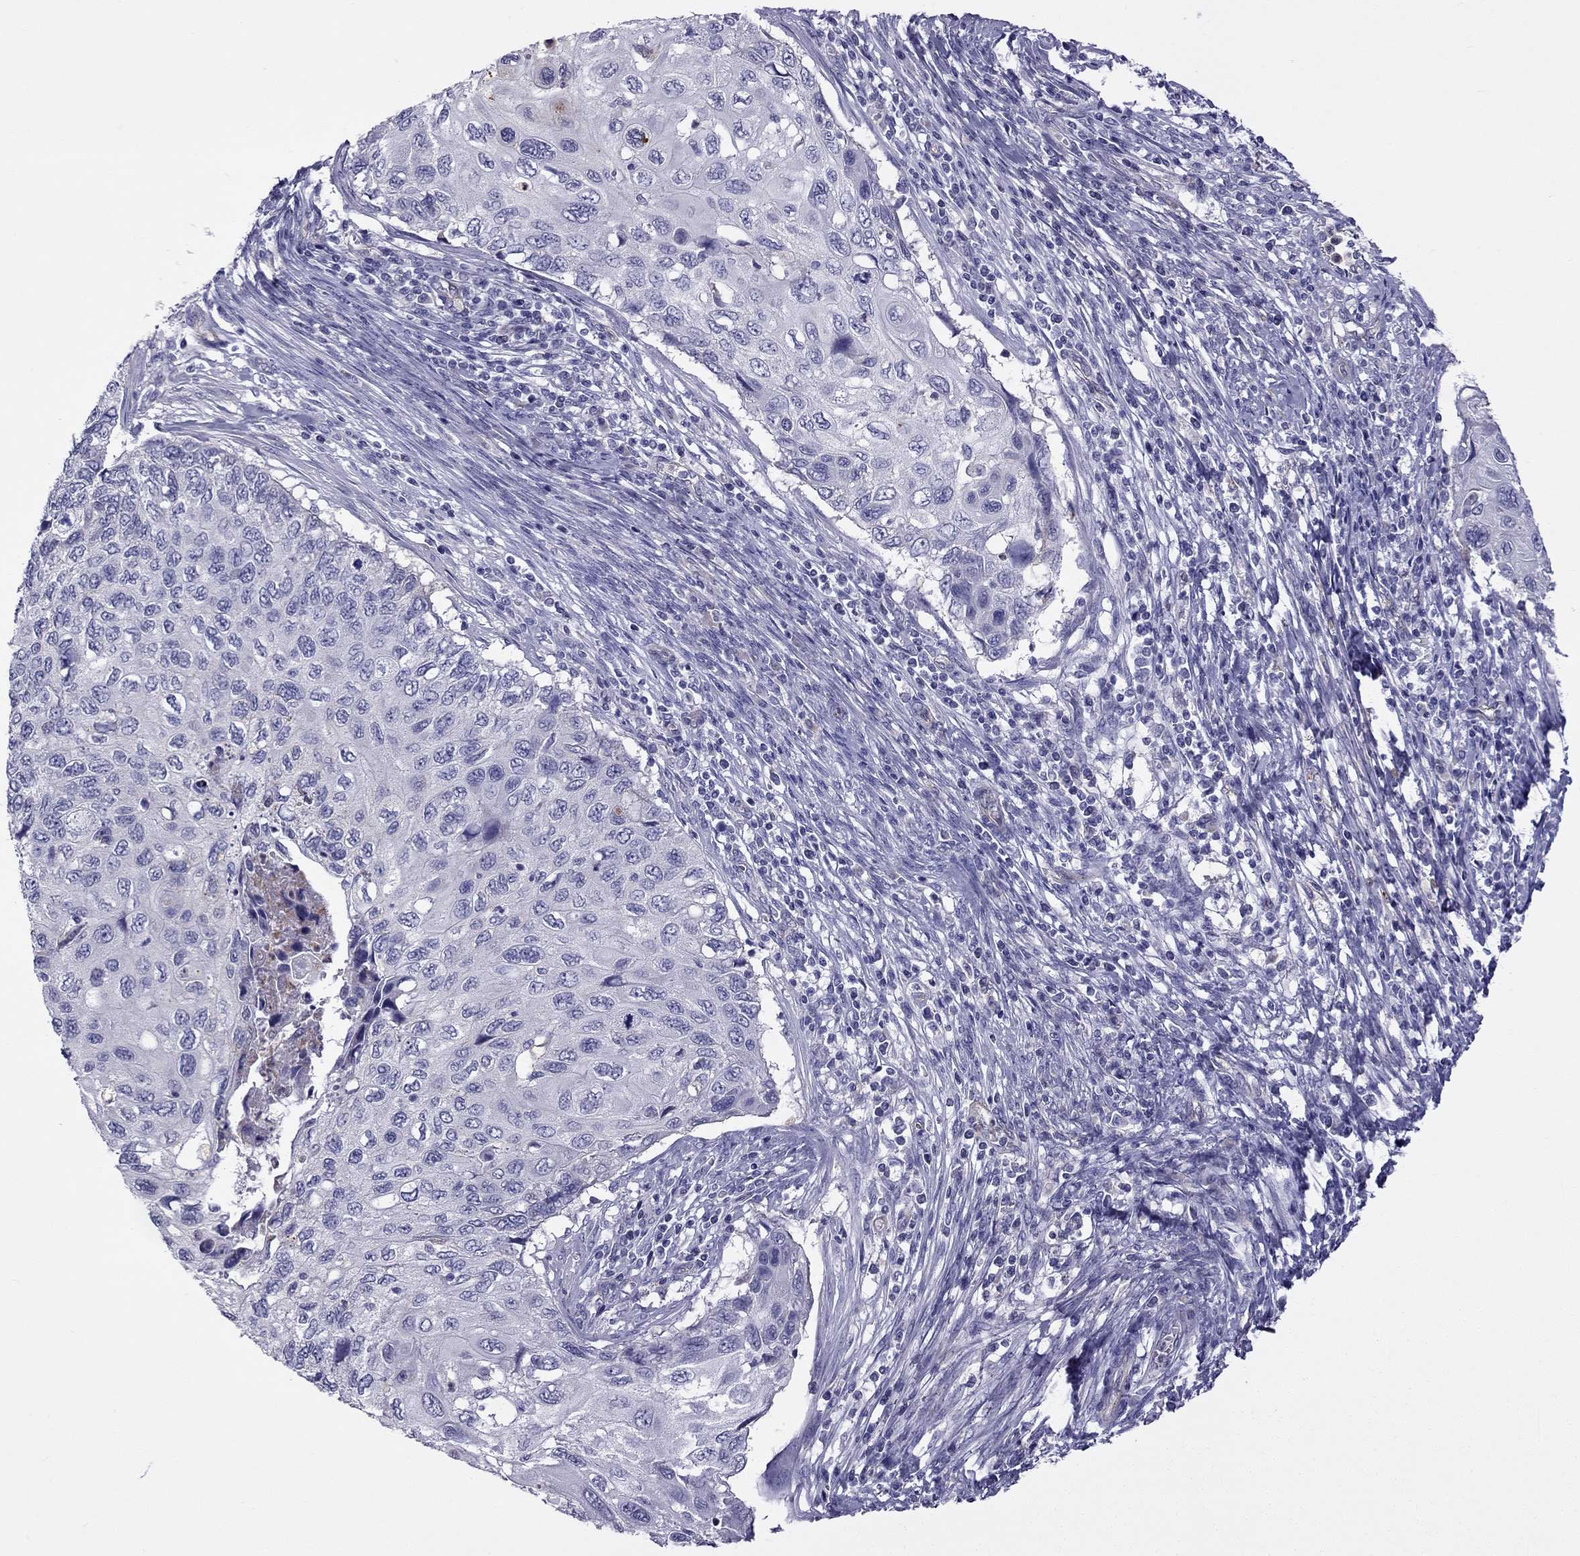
{"staining": {"intensity": "negative", "quantity": "none", "location": "none"}, "tissue": "cervical cancer", "cell_type": "Tumor cells", "image_type": "cancer", "snomed": [{"axis": "morphology", "description": "Squamous cell carcinoma, NOS"}, {"axis": "topography", "description": "Cervix"}], "caption": "An IHC micrograph of cervical cancer is shown. There is no staining in tumor cells of cervical cancer. (DAB (3,3'-diaminobenzidine) IHC with hematoxylin counter stain).", "gene": "STOML3", "patient": {"sex": "female", "age": 70}}